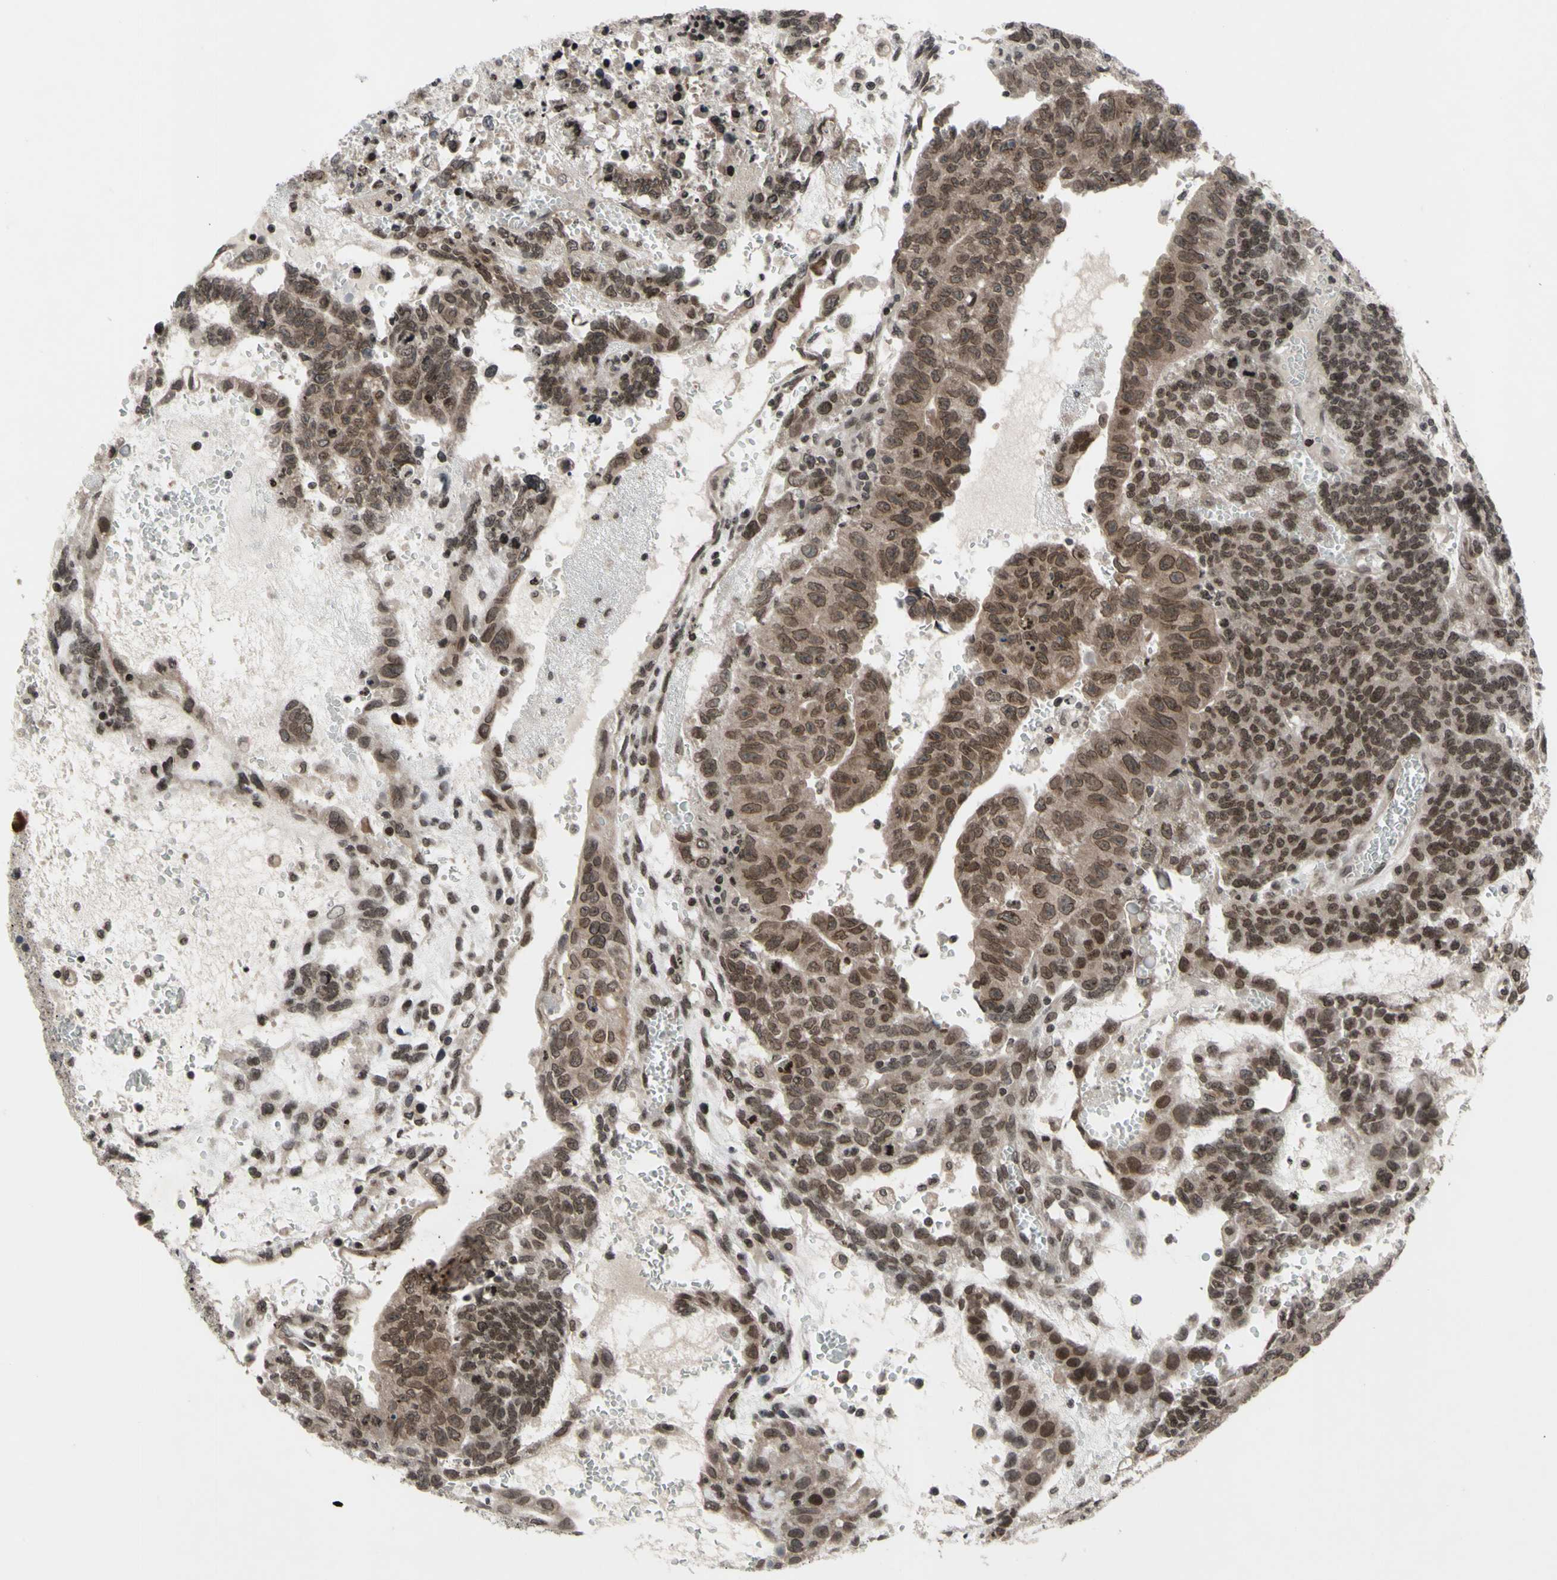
{"staining": {"intensity": "weak", "quantity": ">75%", "location": "nuclear"}, "tissue": "testis cancer", "cell_type": "Tumor cells", "image_type": "cancer", "snomed": [{"axis": "morphology", "description": "Seminoma, NOS"}, {"axis": "morphology", "description": "Carcinoma, Embryonal, NOS"}, {"axis": "topography", "description": "Testis"}], "caption": "Testis cancer stained with DAB (3,3'-diaminobenzidine) immunohistochemistry demonstrates low levels of weak nuclear expression in approximately >75% of tumor cells. (Stains: DAB in brown, nuclei in blue, Microscopy: brightfield microscopy at high magnification).", "gene": "XPO1", "patient": {"sex": "male", "age": 52}}